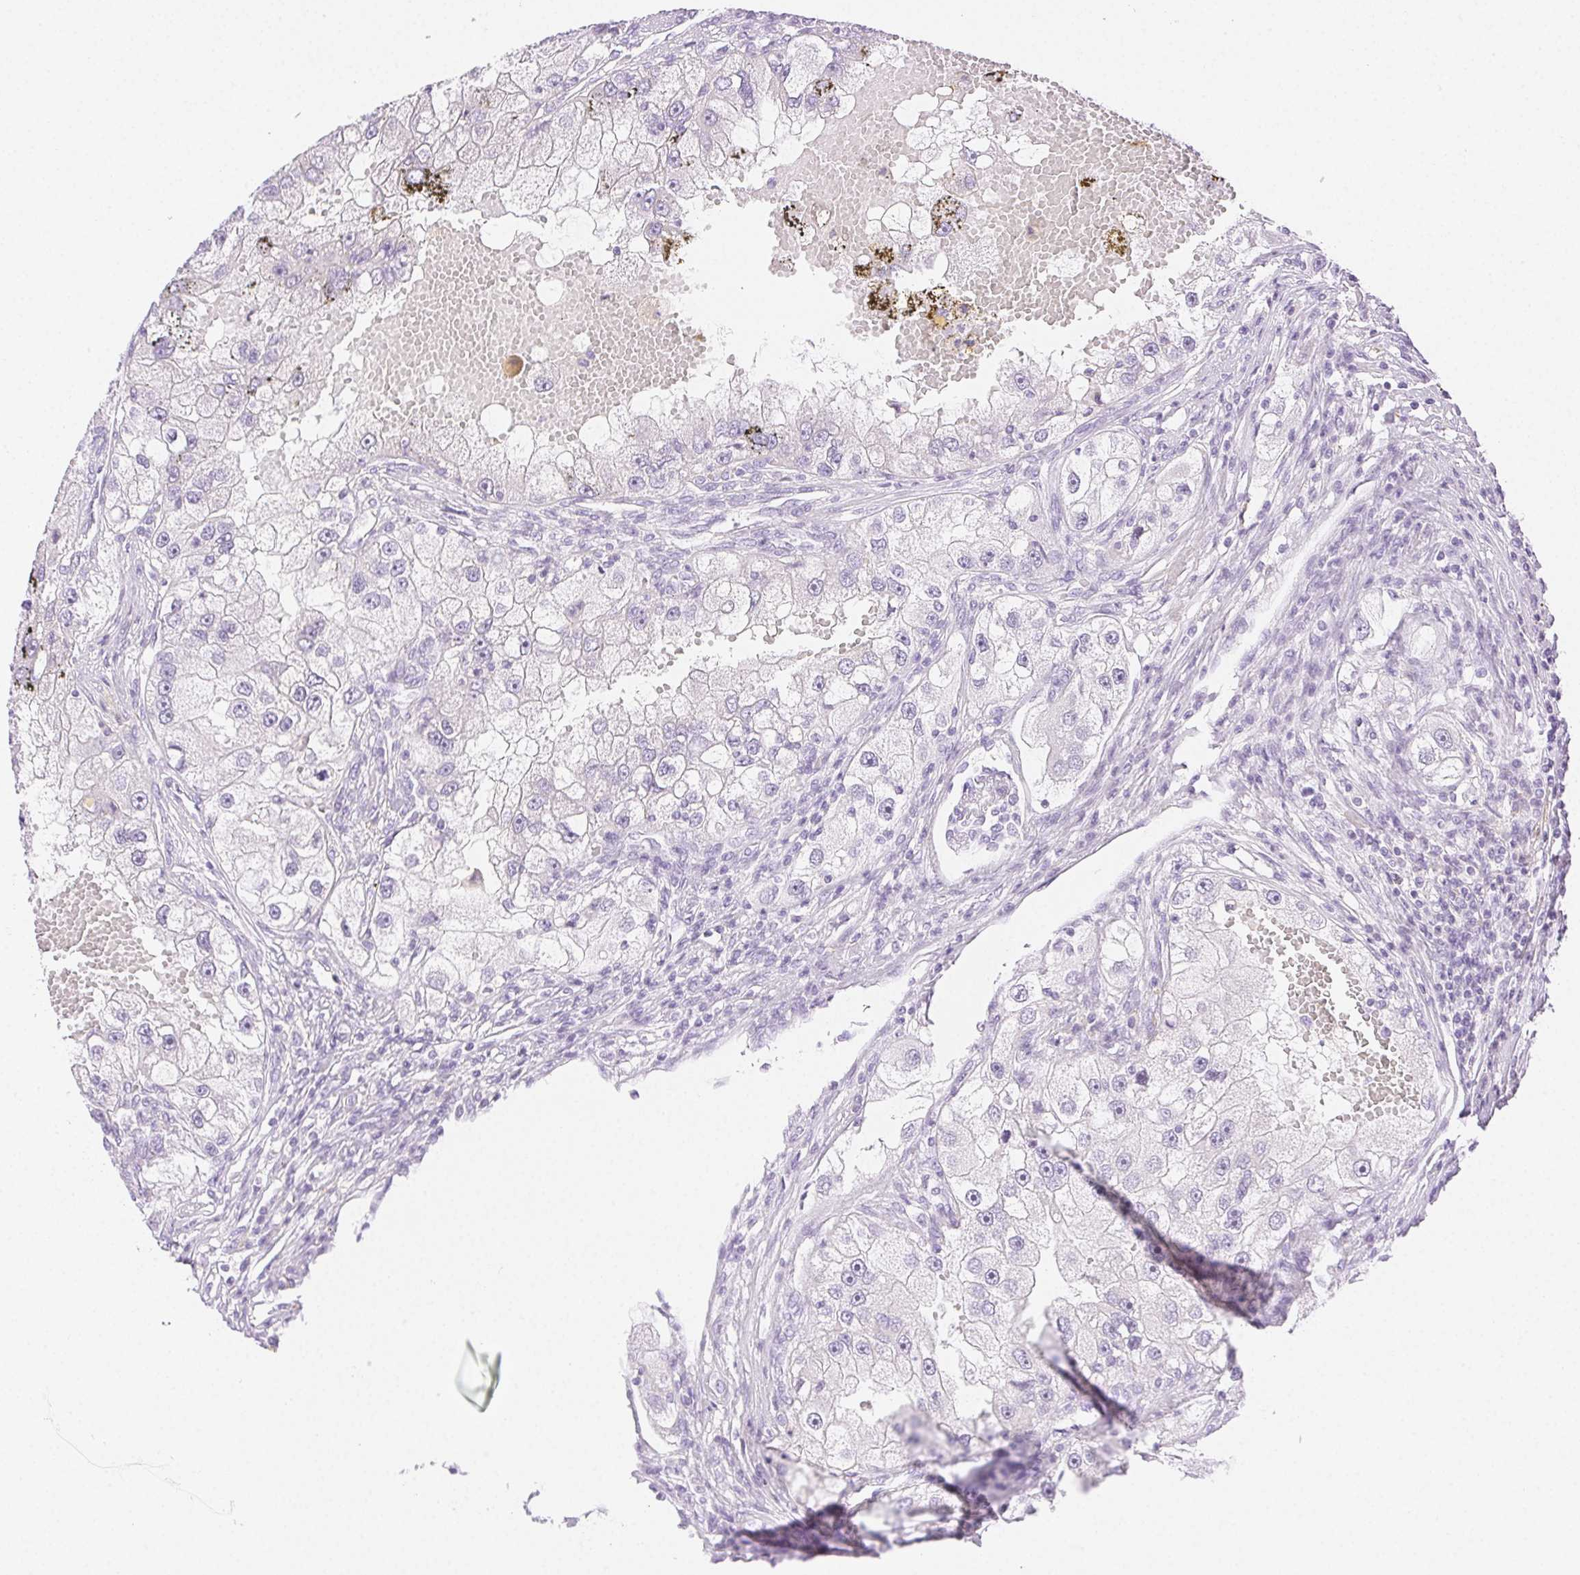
{"staining": {"intensity": "negative", "quantity": "none", "location": "none"}, "tissue": "renal cancer", "cell_type": "Tumor cells", "image_type": "cancer", "snomed": [{"axis": "morphology", "description": "Adenocarcinoma, NOS"}, {"axis": "topography", "description": "Kidney"}], "caption": "Adenocarcinoma (renal) was stained to show a protein in brown. There is no significant positivity in tumor cells.", "gene": "SPACA4", "patient": {"sex": "male", "age": 63}}